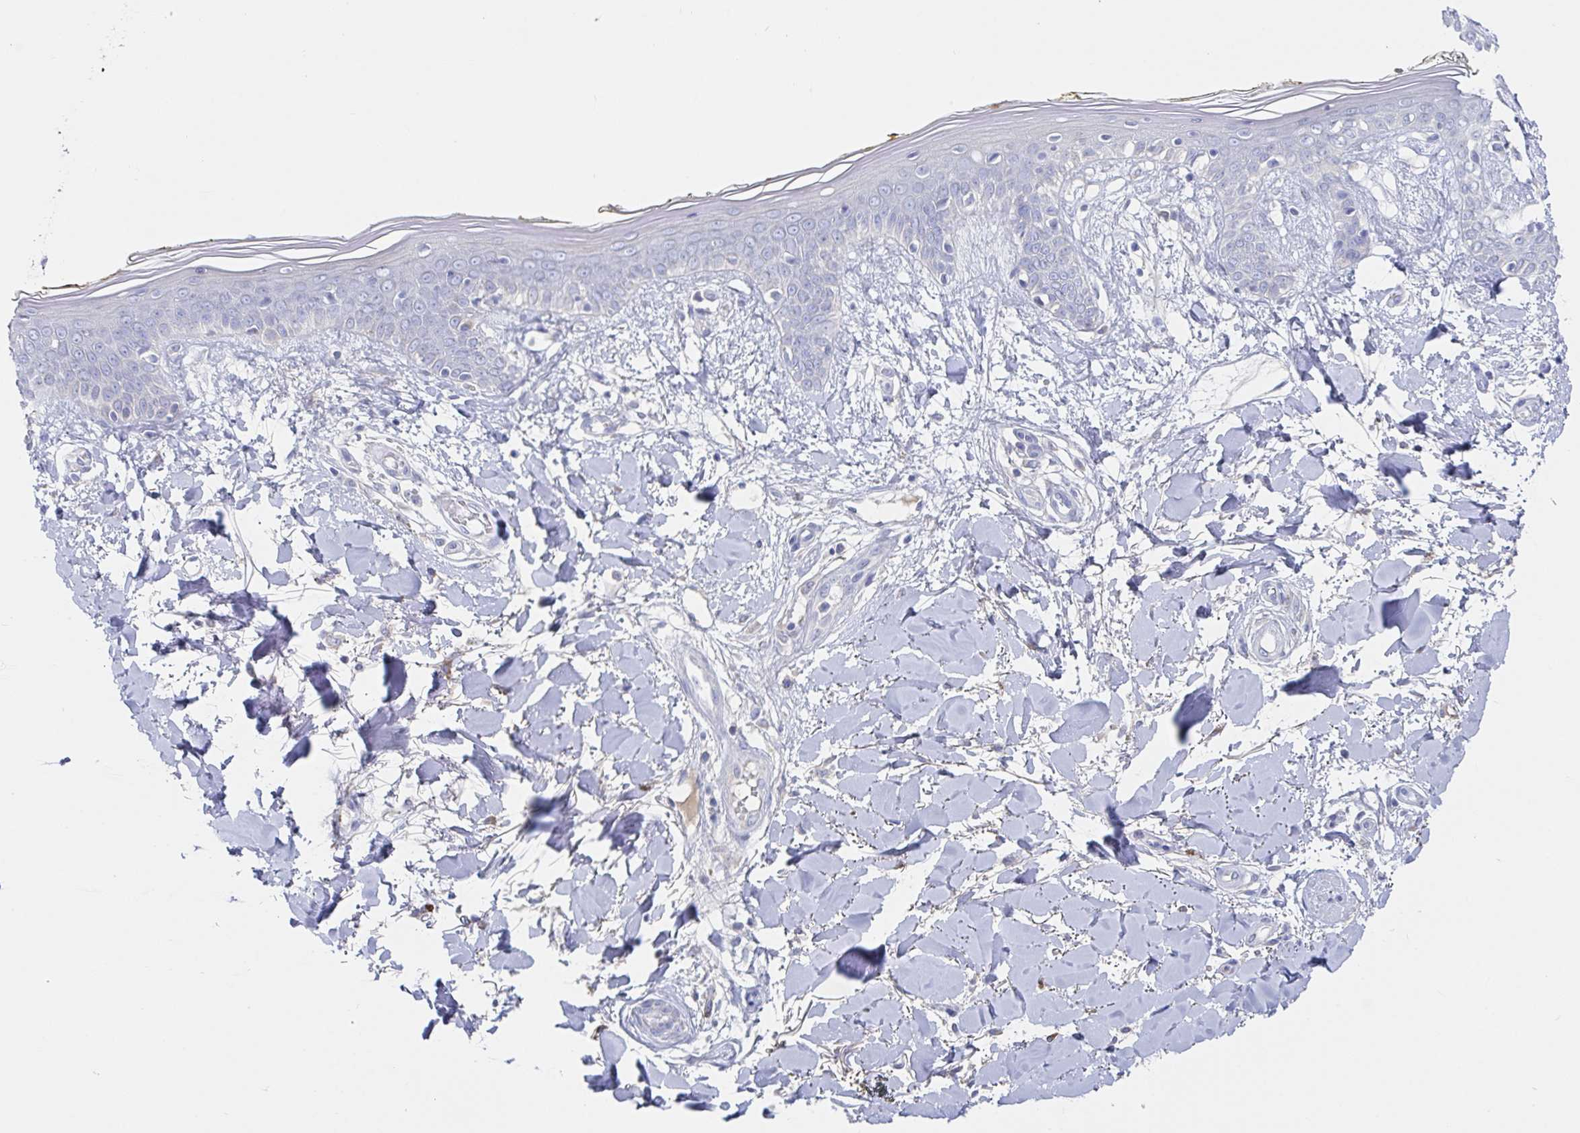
{"staining": {"intensity": "negative", "quantity": "none", "location": "none"}, "tissue": "skin", "cell_type": "Fibroblasts", "image_type": "normal", "snomed": [{"axis": "morphology", "description": "Normal tissue, NOS"}, {"axis": "topography", "description": "Skin"}], "caption": "Immunohistochemical staining of unremarkable skin exhibits no significant expression in fibroblasts.", "gene": "ZNF100", "patient": {"sex": "female", "age": 34}}